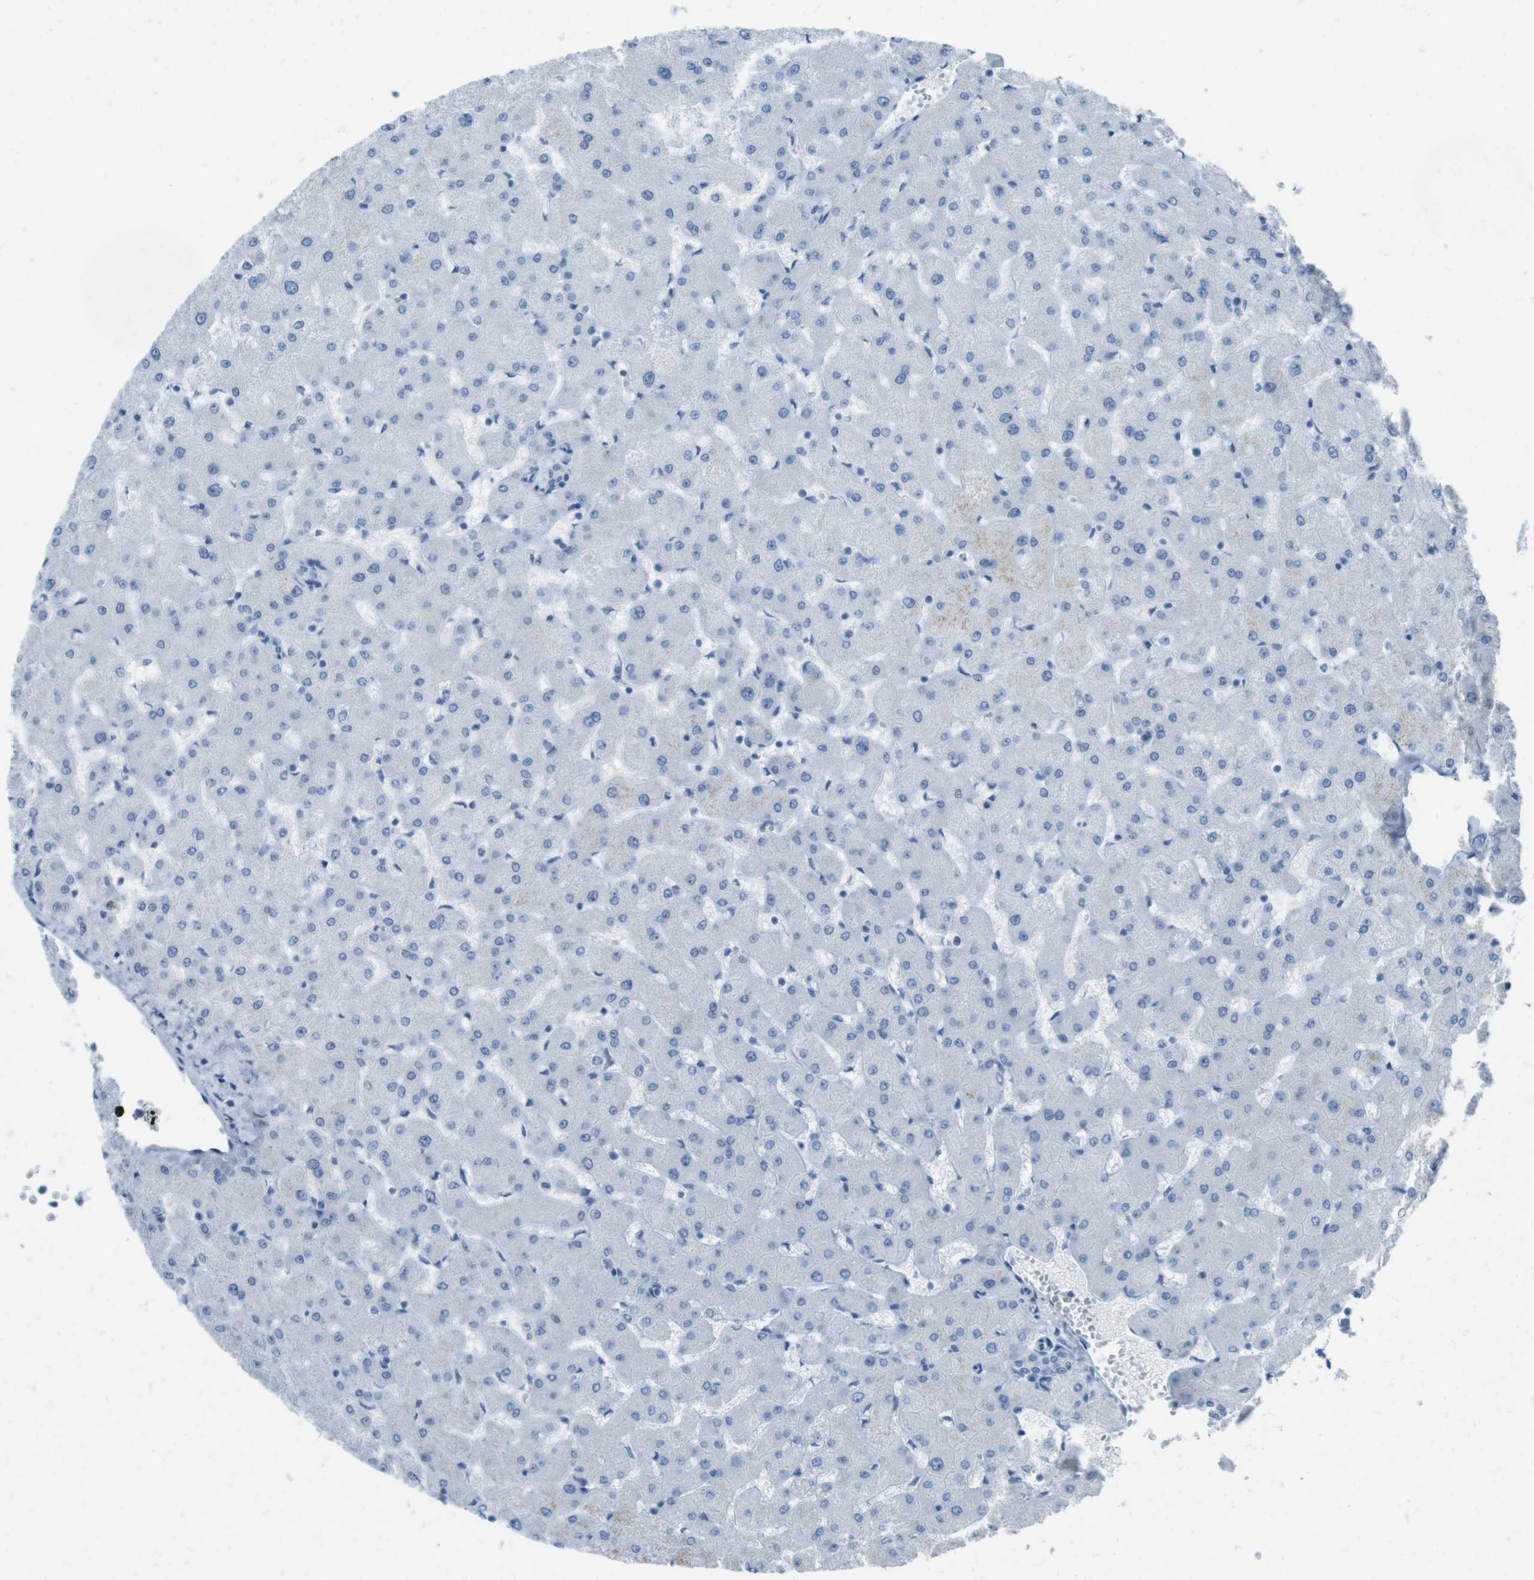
{"staining": {"intensity": "negative", "quantity": "none", "location": "none"}, "tissue": "liver", "cell_type": "Cholangiocytes", "image_type": "normal", "snomed": [{"axis": "morphology", "description": "Normal tissue, NOS"}, {"axis": "topography", "description": "Liver"}], "caption": "A histopathology image of human liver is negative for staining in cholangiocytes. (Brightfield microscopy of DAB (3,3'-diaminobenzidine) IHC at high magnification).", "gene": "TMEM207", "patient": {"sex": "female", "age": 63}}